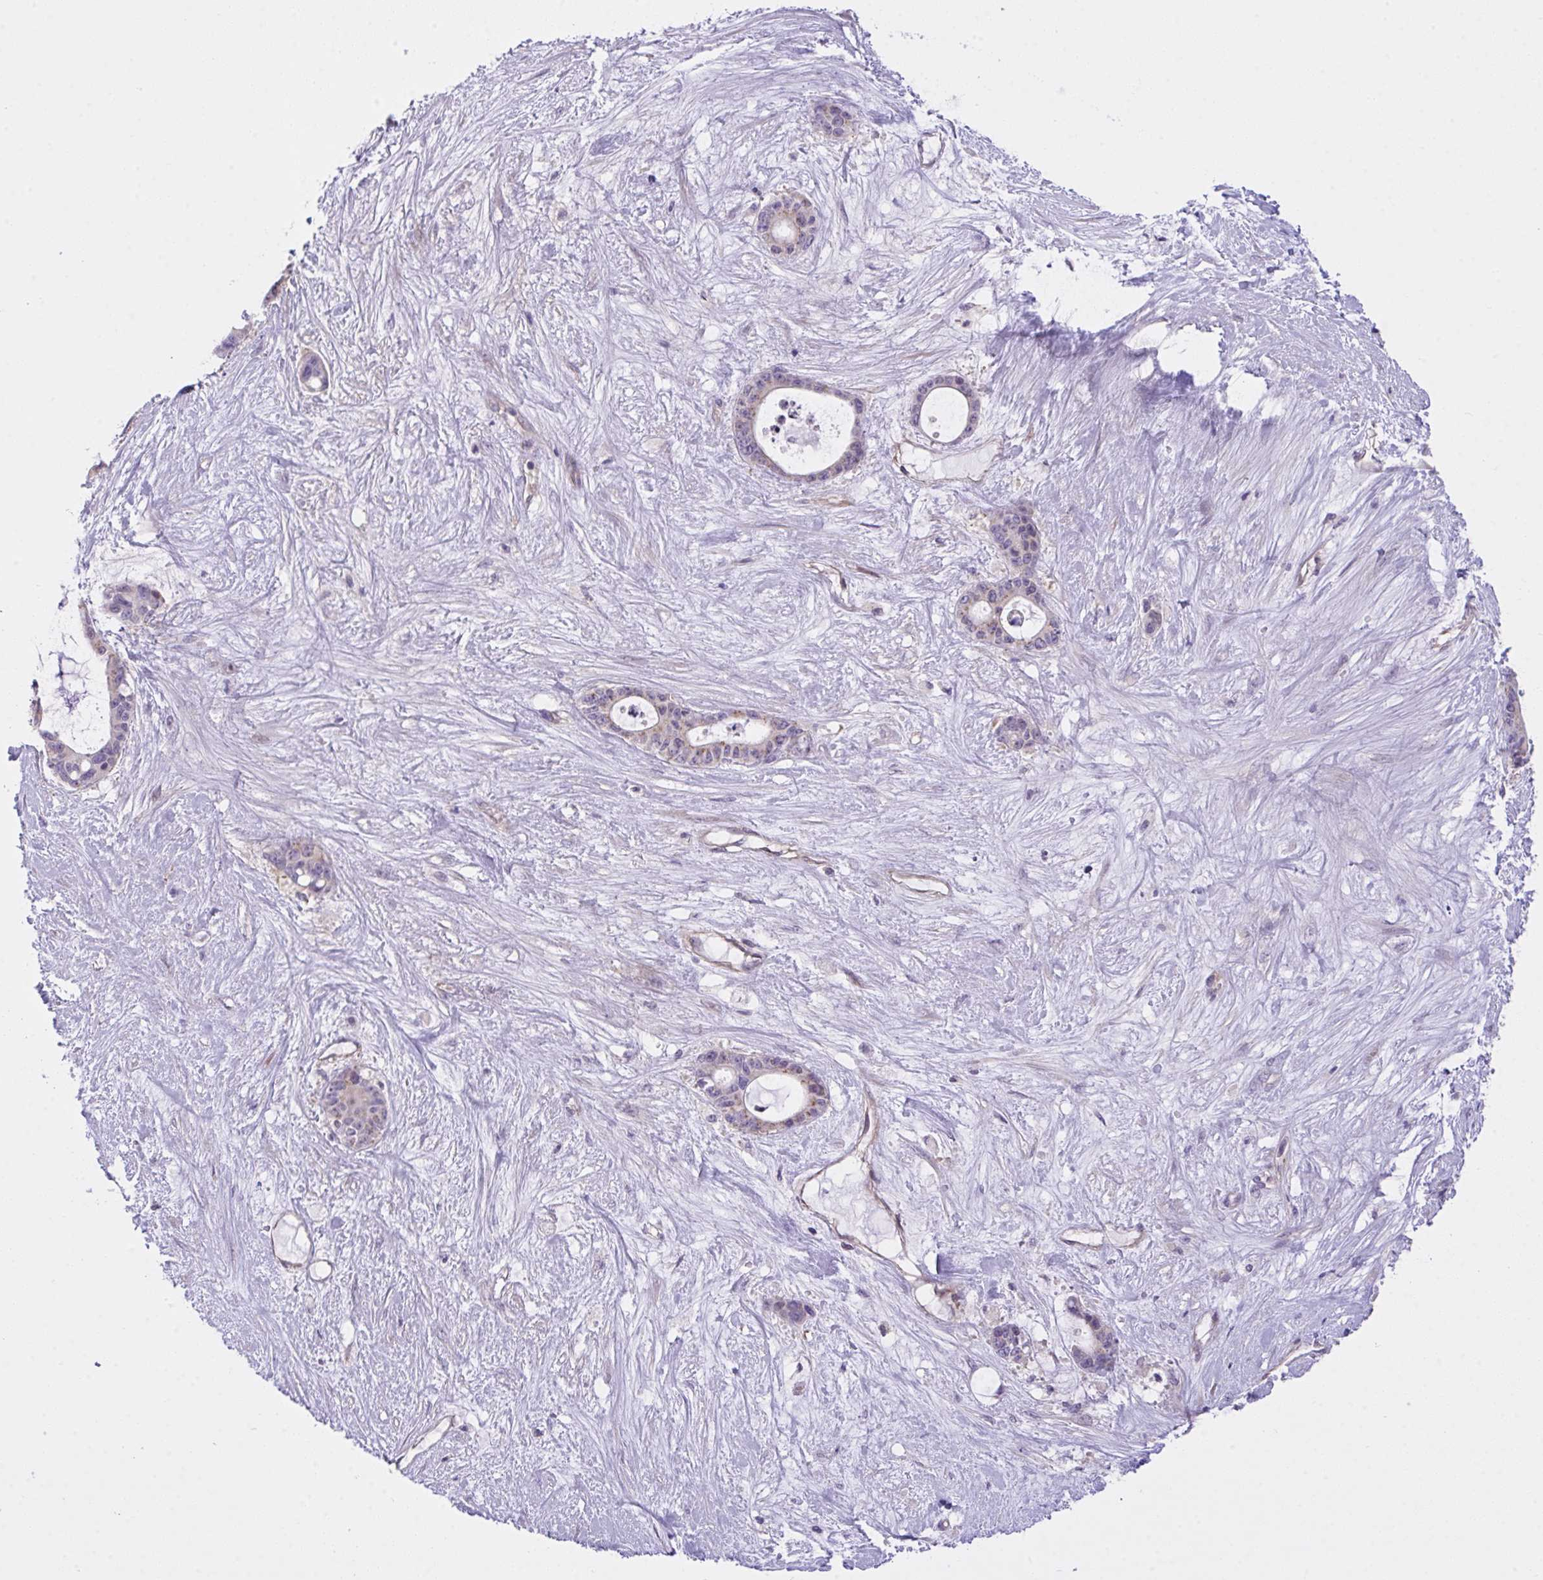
{"staining": {"intensity": "negative", "quantity": "none", "location": "none"}, "tissue": "liver cancer", "cell_type": "Tumor cells", "image_type": "cancer", "snomed": [{"axis": "morphology", "description": "Normal tissue, NOS"}, {"axis": "morphology", "description": "Cholangiocarcinoma"}, {"axis": "topography", "description": "Liver"}, {"axis": "topography", "description": "Peripheral nerve tissue"}], "caption": "IHC image of human liver cholangiocarcinoma stained for a protein (brown), which shows no positivity in tumor cells.", "gene": "RHOXF1", "patient": {"sex": "female", "age": 73}}